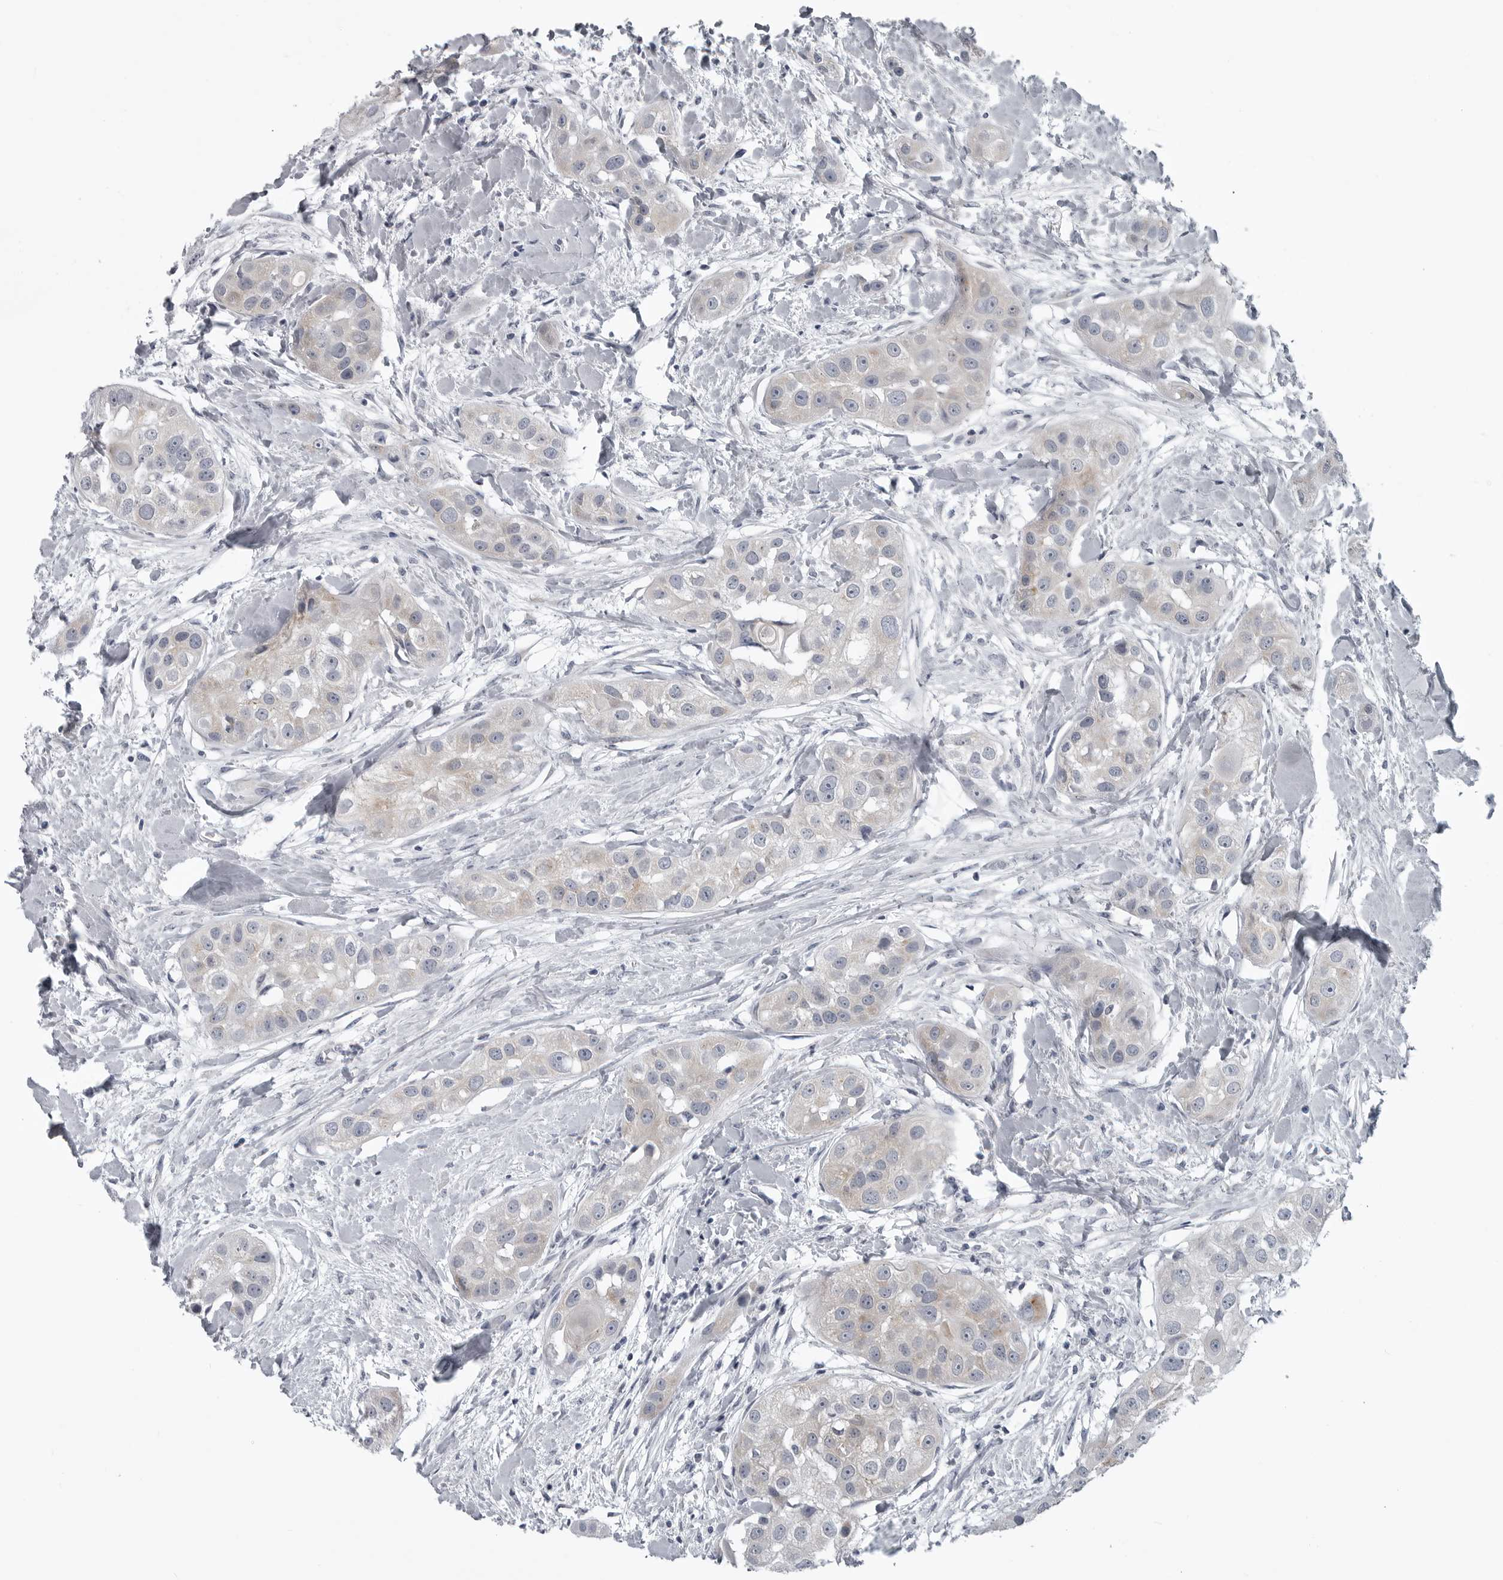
{"staining": {"intensity": "negative", "quantity": "none", "location": "none"}, "tissue": "head and neck cancer", "cell_type": "Tumor cells", "image_type": "cancer", "snomed": [{"axis": "morphology", "description": "Normal tissue, NOS"}, {"axis": "morphology", "description": "Squamous cell carcinoma, NOS"}, {"axis": "topography", "description": "Skeletal muscle"}, {"axis": "topography", "description": "Head-Neck"}], "caption": "Tumor cells show no significant protein expression in head and neck cancer. (DAB immunohistochemistry visualized using brightfield microscopy, high magnification).", "gene": "MYOC", "patient": {"sex": "male", "age": 51}}